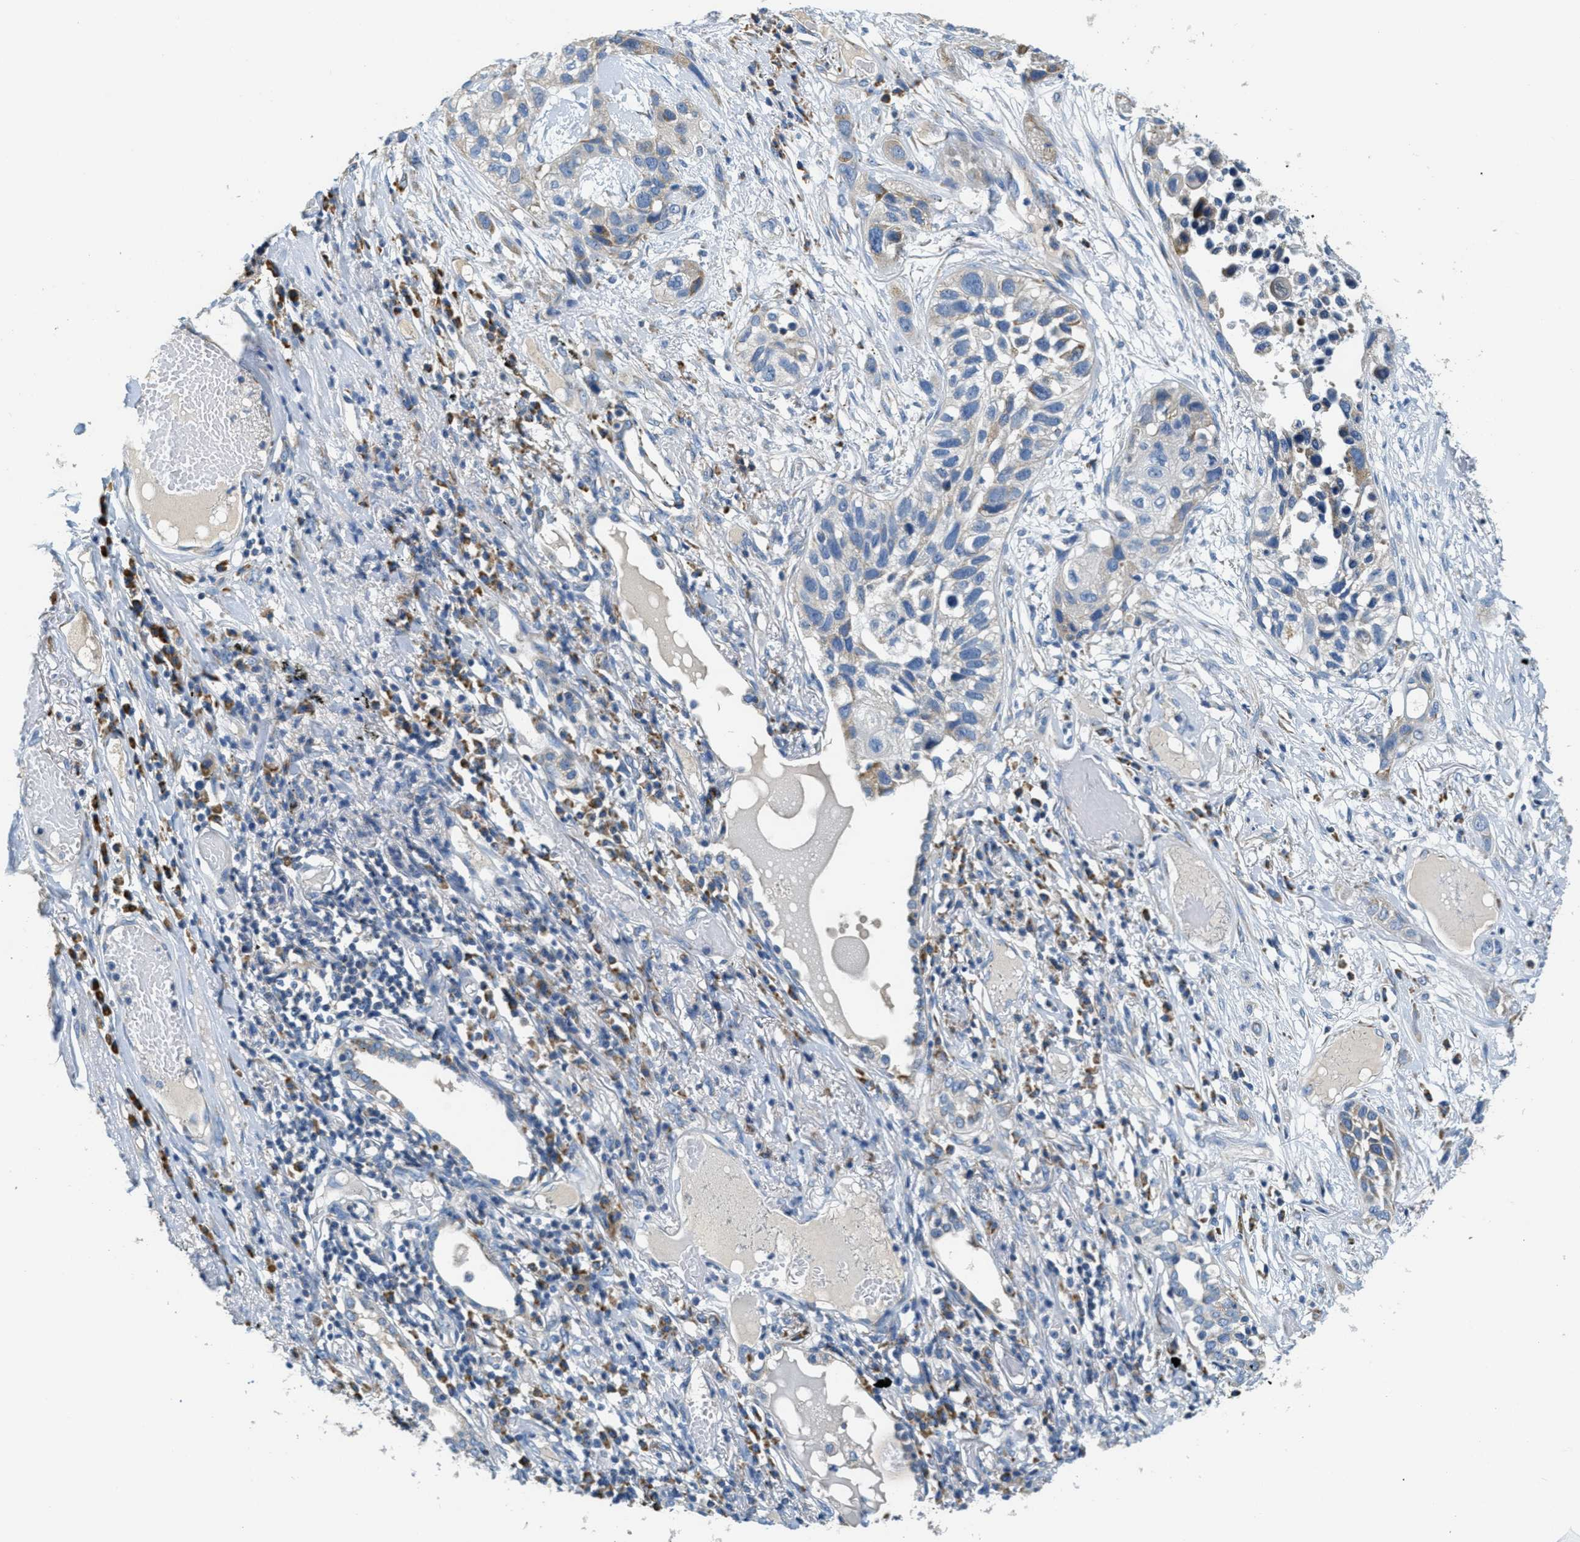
{"staining": {"intensity": "weak", "quantity": "25%-75%", "location": "cytoplasmic/membranous"}, "tissue": "lung cancer", "cell_type": "Tumor cells", "image_type": "cancer", "snomed": [{"axis": "morphology", "description": "Squamous cell carcinoma, NOS"}, {"axis": "topography", "description": "Lung"}], "caption": "Immunohistochemistry histopathology image of human lung squamous cell carcinoma stained for a protein (brown), which reveals low levels of weak cytoplasmic/membranous positivity in about 25%-75% of tumor cells.", "gene": "CA4", "patient": {"sex": "male", "age": 71}}